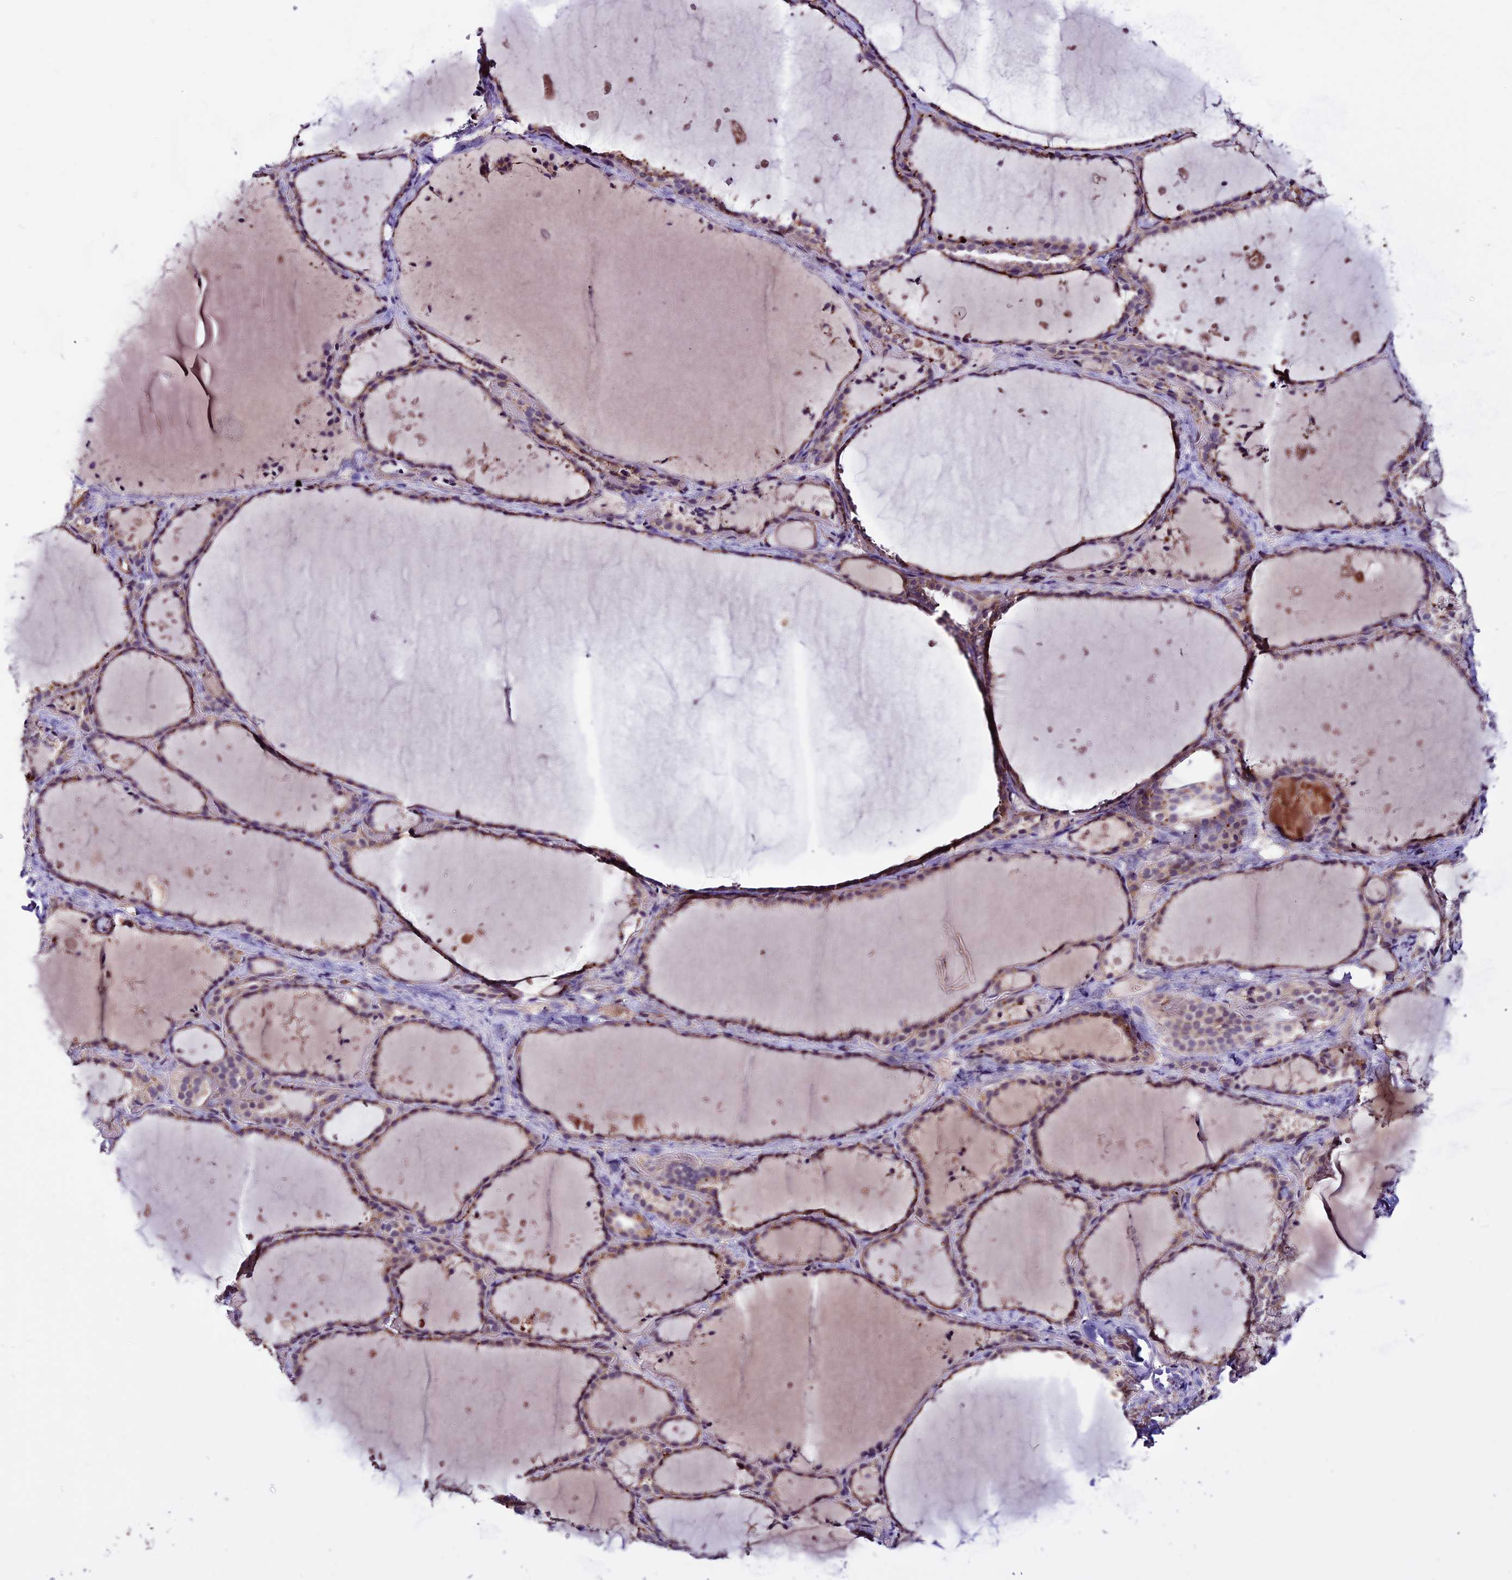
{"staining": {"intensity": "weak", "quantity": ">75%", "location": "cytoplasmic/membranous"}, "tissue": "thyroid gland", "cell_type": "Glandular cells", "image_type": "normal", "snomed": [{"axis": "morphology", "description": "Normal tissue, NOS"}, {"axis": "topography", "description": "Thyroid gland"}], "caption": "Immunohistochemical staining of benign thyroid gland exhibits weak cytoplasmic/membranous protein staining in about >75% of glandular cells.", "gene": "RINL", "patient": {"sex": "female", "age": 44}}